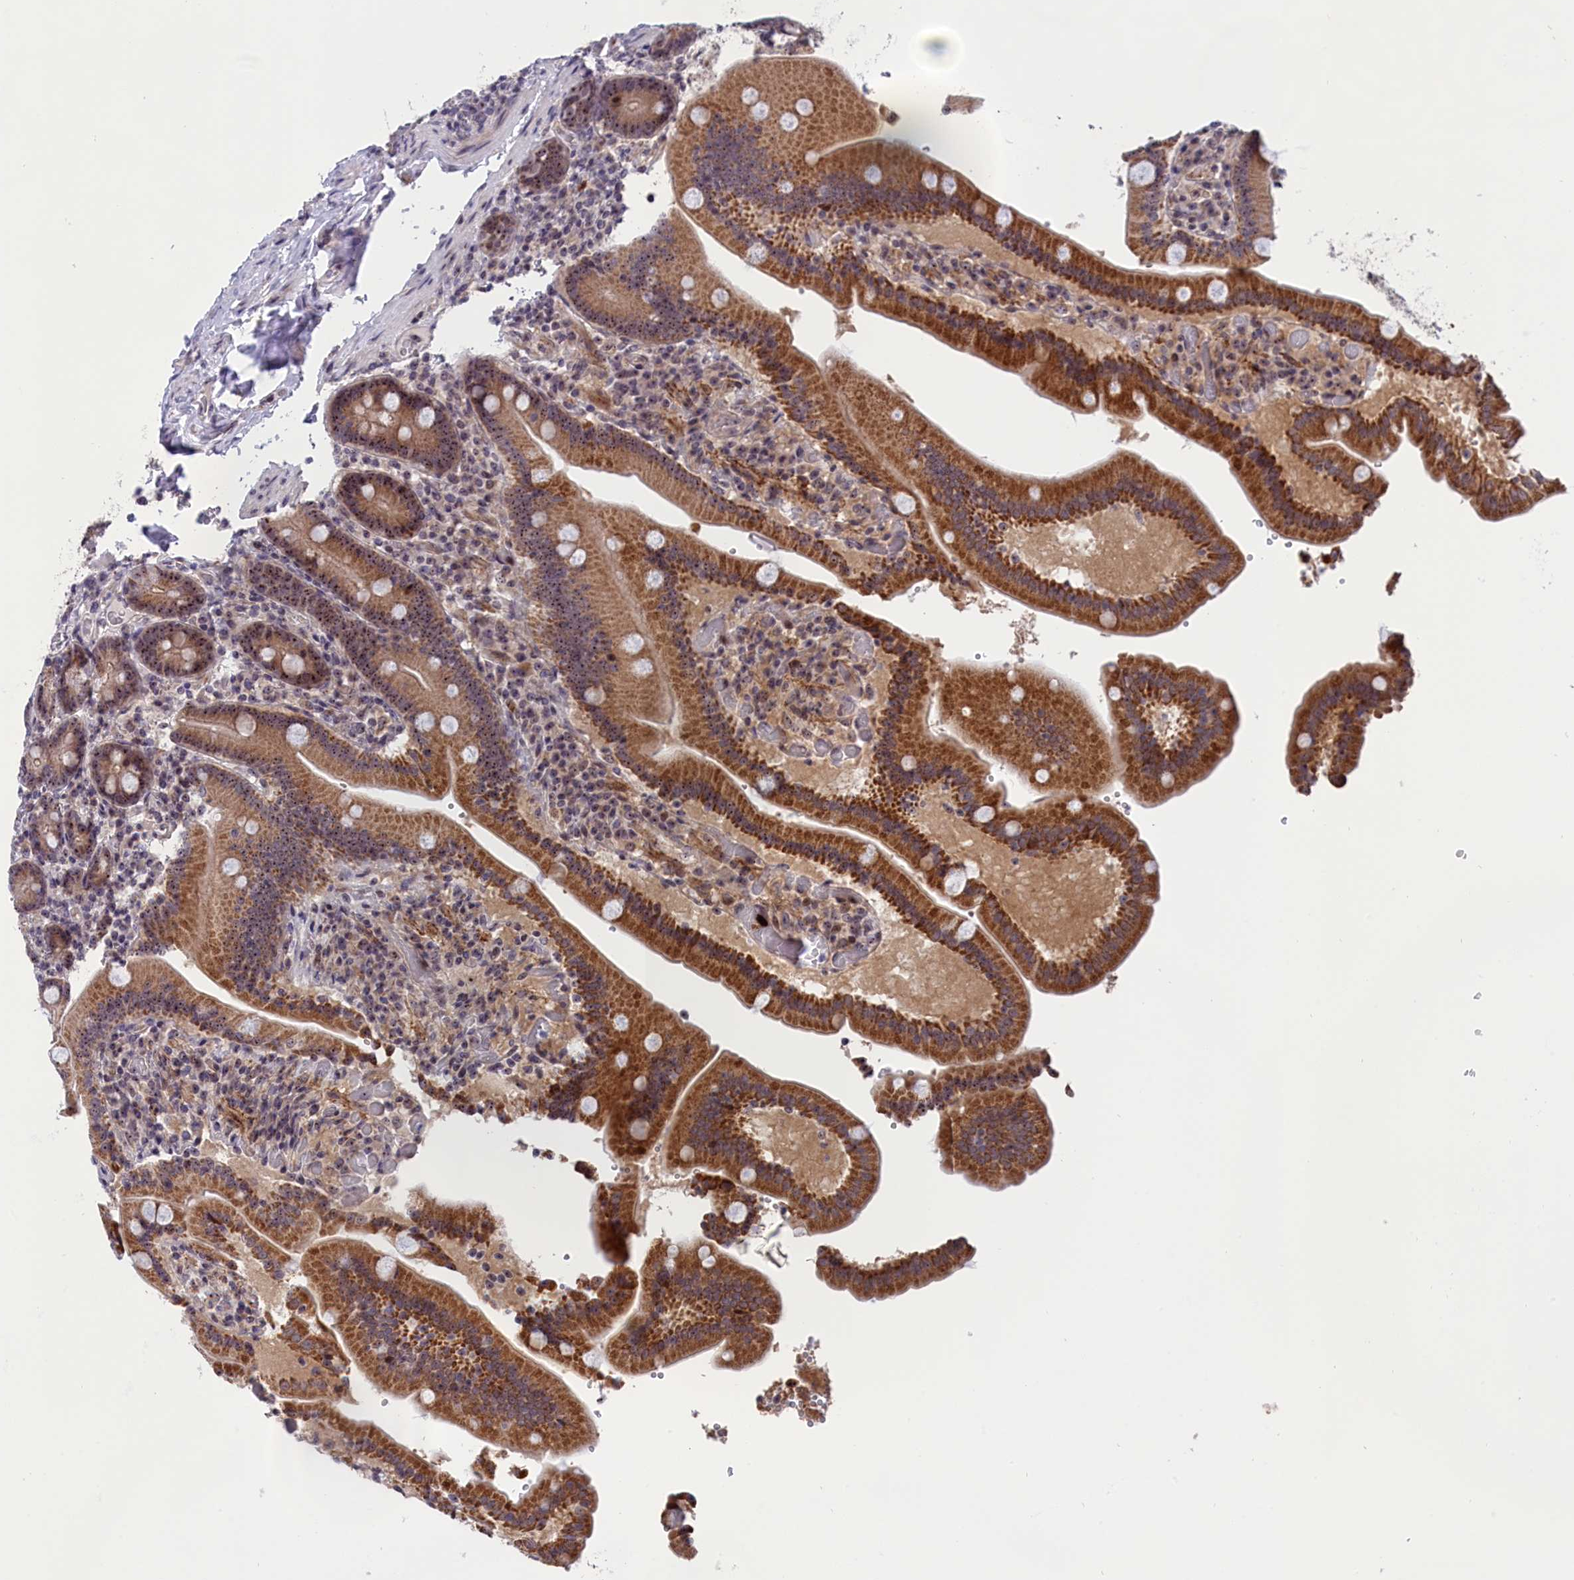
{"staining": {"intensity": "strong", "quantity": ">75%", "location": "cytoplasmic/membranous,nuclear"}, "tissue": "duodenum", "cell_type": "Glandular cells", "image_type": "normal", "snomed": [{"axis": "morphology", "description": "Normal tissue, NOS"}, {"axis": "topography", "description": "Duodenum"}], "caption": "Immunohistochemistry (IHC) image of benign duodenum stained for a protein (brown), which shows high levels of strong cytoplasmic/membranous,nuclear positivity in approximately >75% of glandular cells.", "gene": "PPAN", "patient": {"sex": "female", "age": 62}}